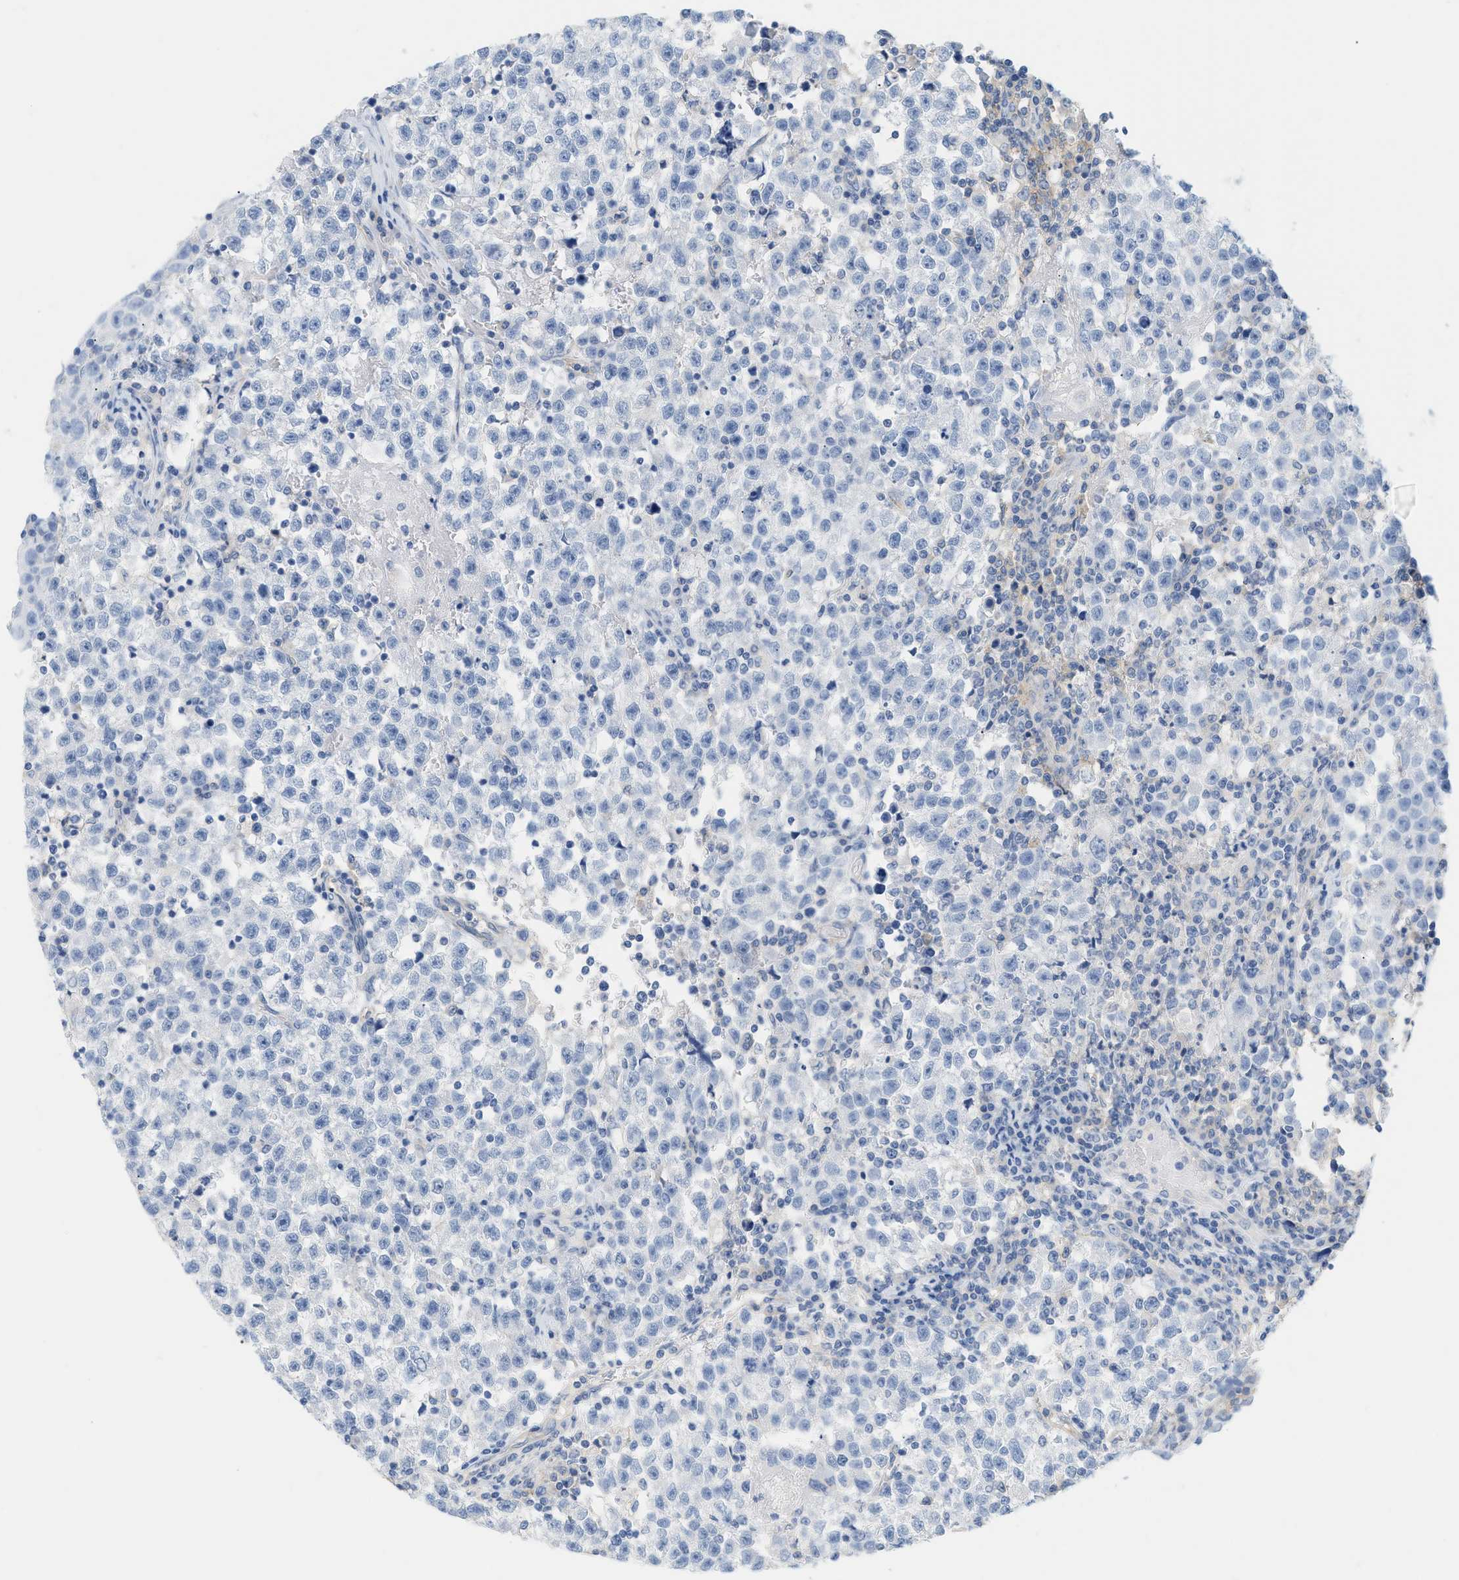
{"staining": {"intensity": "negative", "quantity": "none", "location": "none"}, "tissue": "testis cancer", "cell_type": "Tumor cells", "image_type": "cancer", "snomed": [{"axis": "morphology", "description": "Seminoma, NOS"}, {"axis": "topography", "description": "Testis"}], "caption": "Protein analysis of testis seminoma demonstrates no significant expression in tumor cells.", "gene": "PAPPA", "patient": {"sex": "male", "age": 22}}